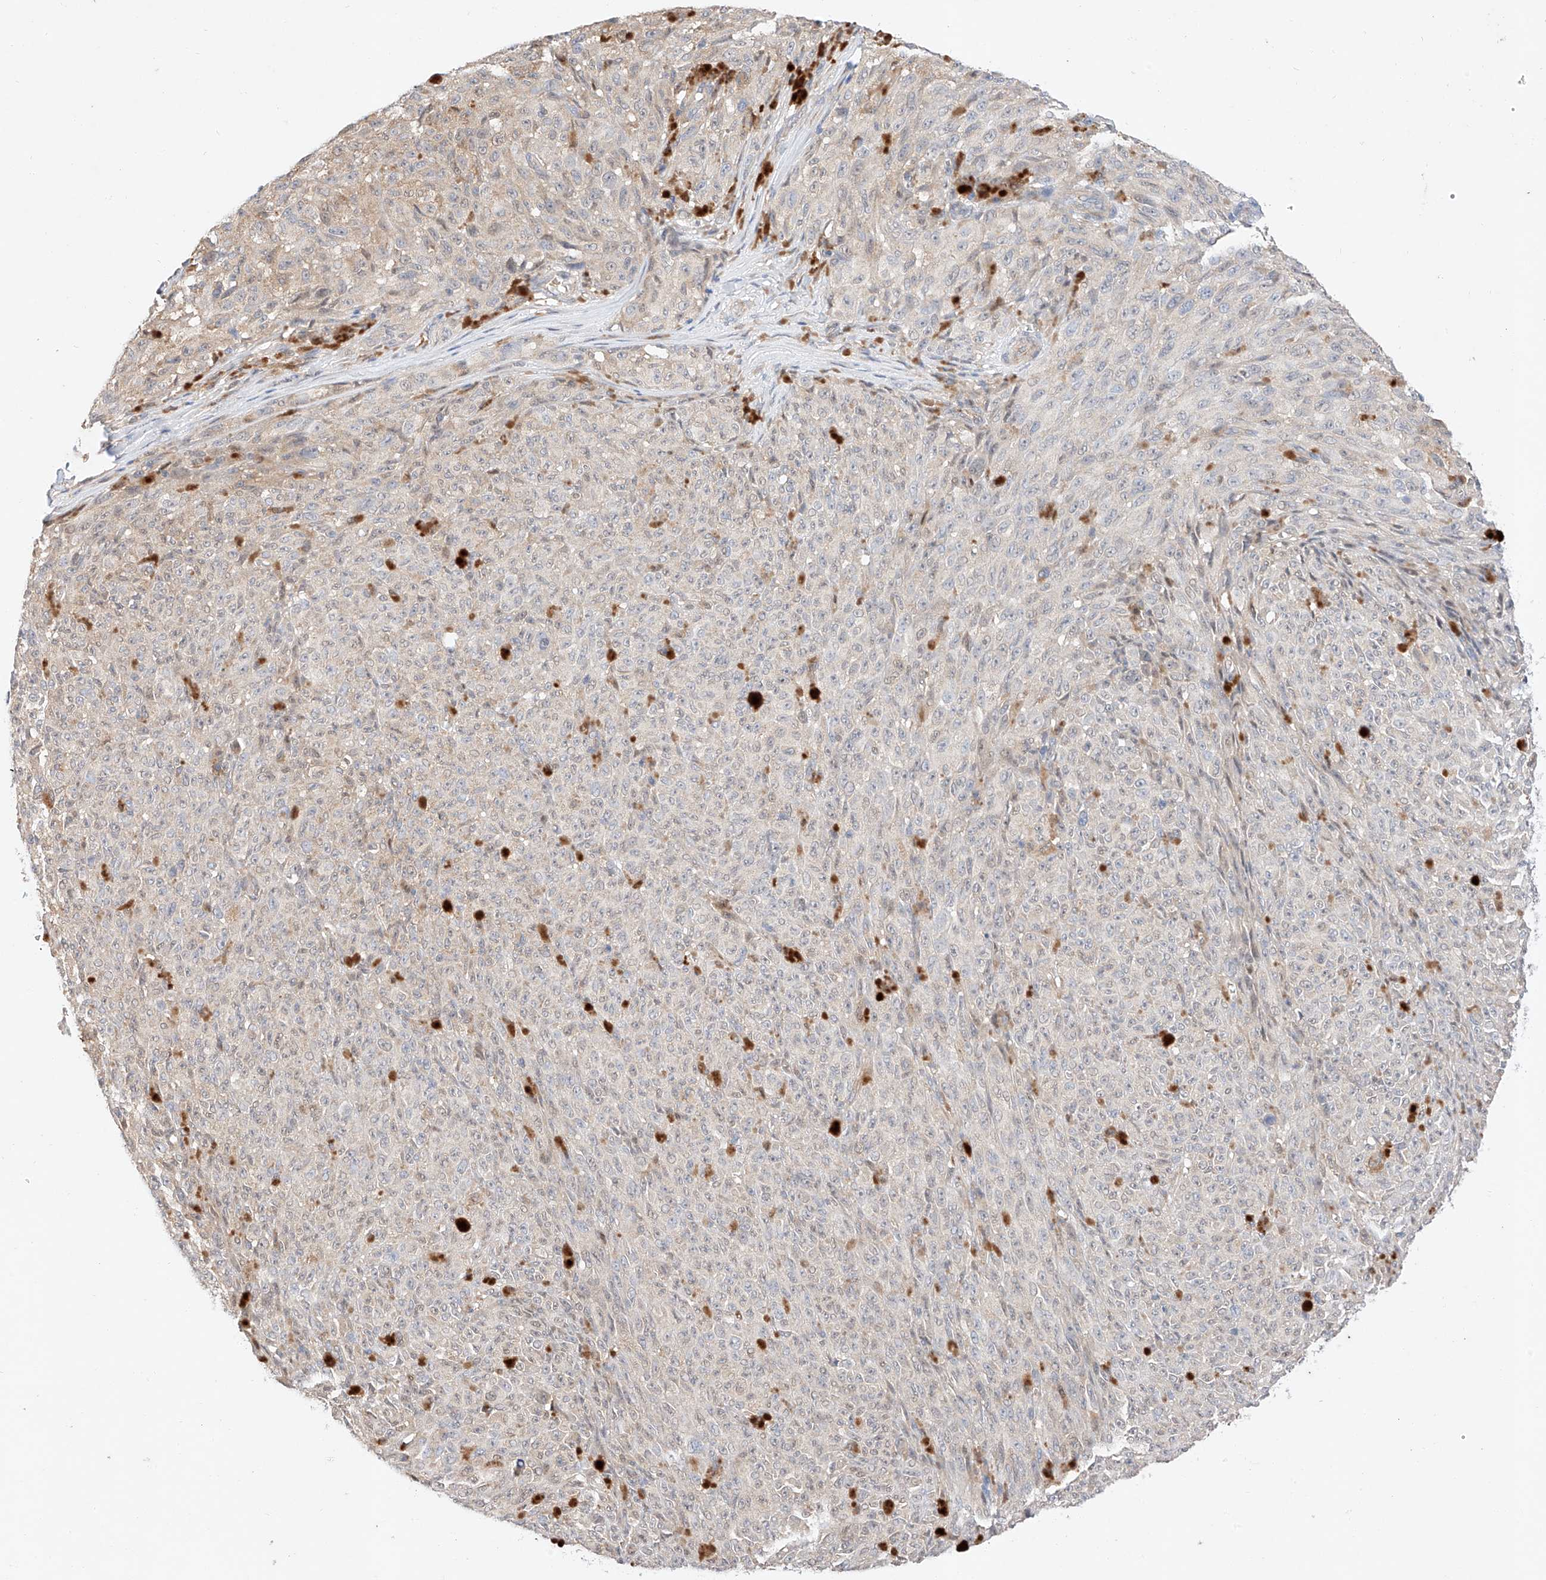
{"staining": {"intensity": "negative", "quantity": "none", "location": "none"}, "tissue": "melanoma", "cell_type": "Tumor cells", "image_type": "cancer", "snomed": [{"axis": "morphology", "description": "Malignant melanoma, NOS"}, {"axis": "topography", "description": "Skin"}], "caption": "Immunohistochemistry image of malignant melanoma stained for a protein (brown), which shows no staining in tumor cells.", "gene": "C6orf118", "patient": {"sex": "female", "age": 82}}